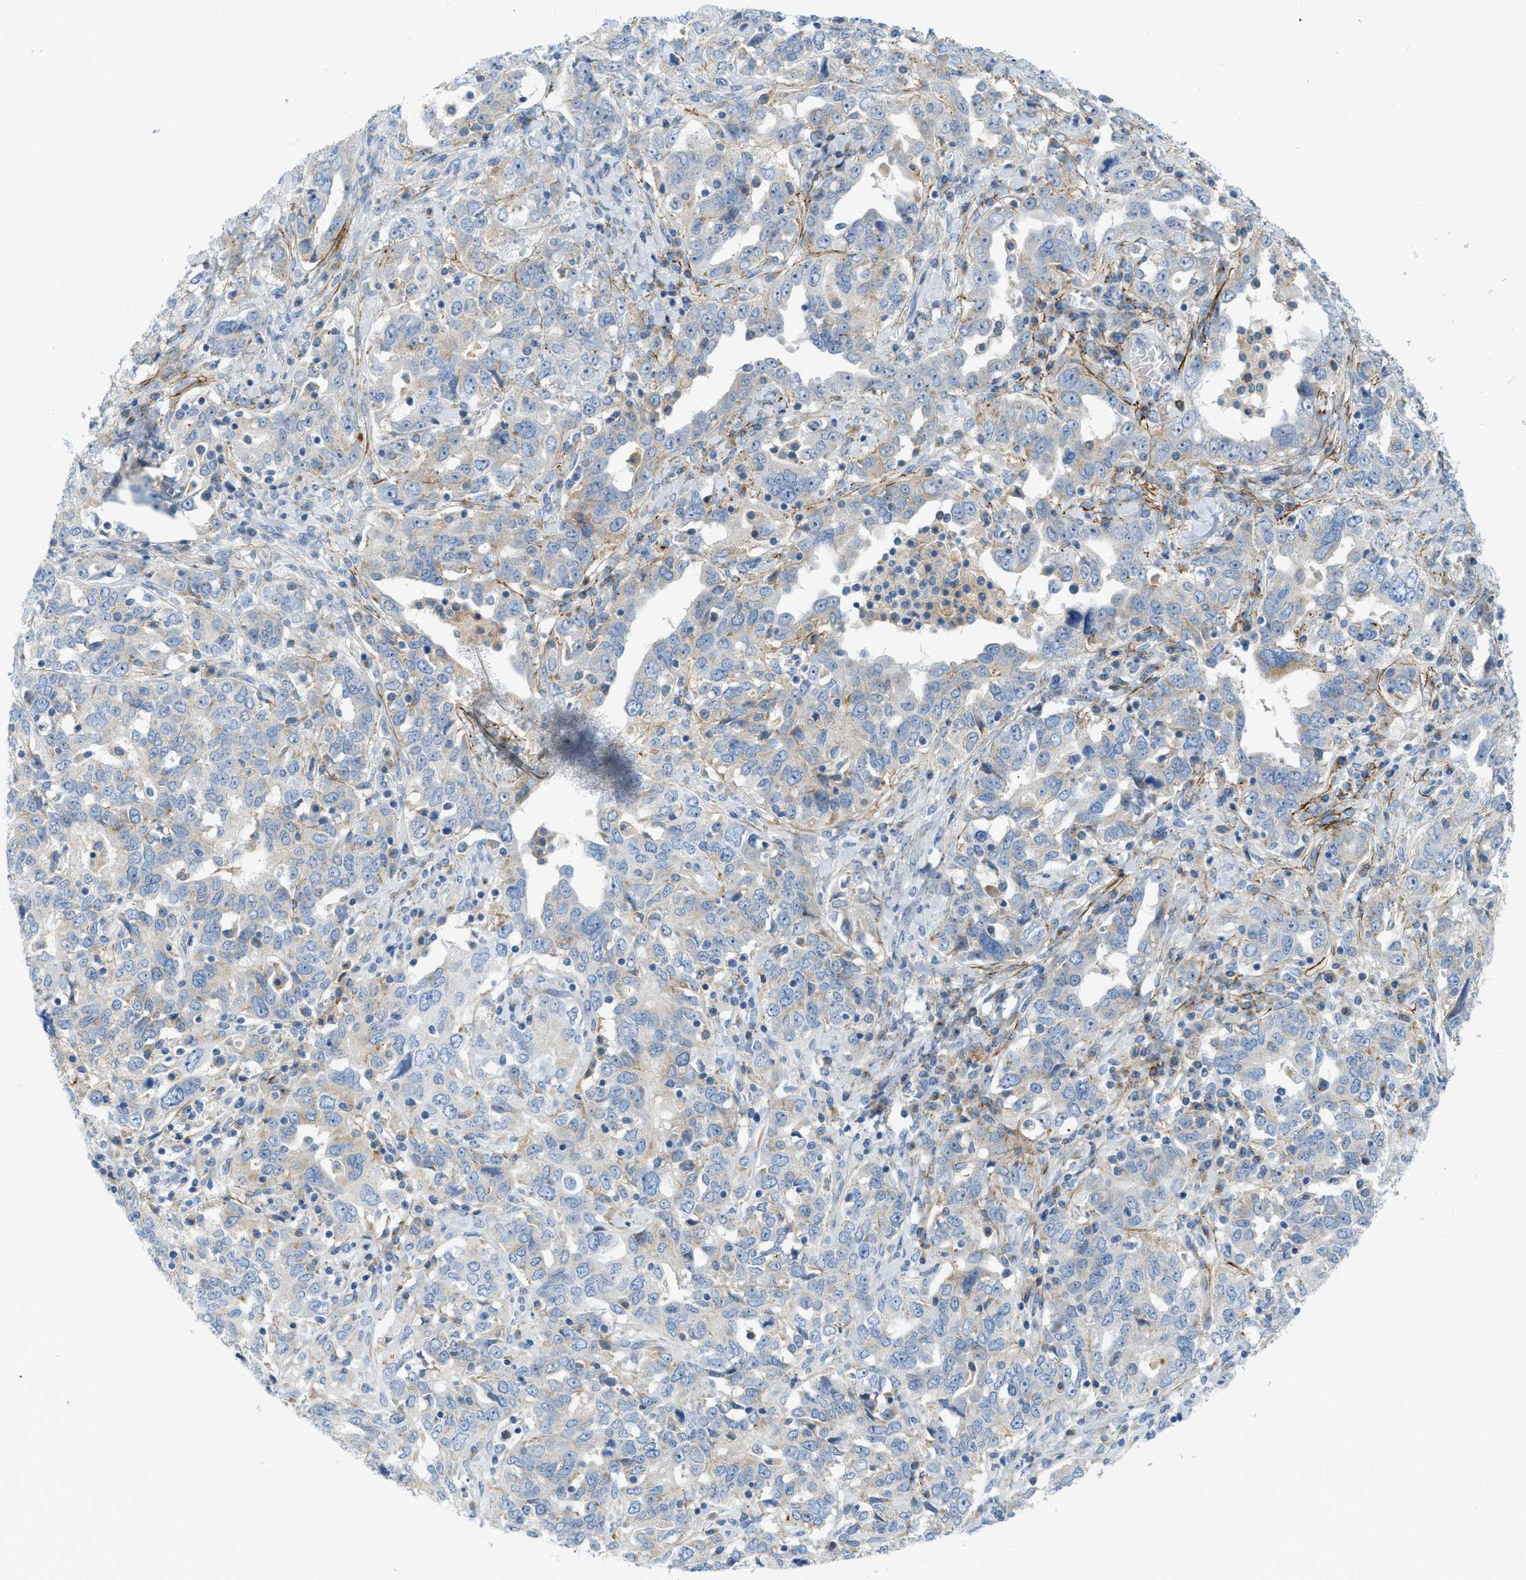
{"staining": {"intensity": "negative", "quantity": "none", "location": "none"}, "tissue": "ovarian cancer", "cell_type": "Tumor cells", "image_type": "cancer", "snomed": [{"axis": "morphology", "description": "Carcinoma, endometroid"}, {"axis": "topography", "description": "Ovary"}], "caption": "Tumor cells are negative for protein expression in human ovarian cancer (endometroid carcinoma). The staining was performed using DAB (3,3'-diaminobenzidine) to visualize the protein expression in brown, while the nuclei were stained in blue with hematoxylin (Magnification: 20x).", "gene": "LMBRD1", "patient": {"sex": "female", "age": 62}}